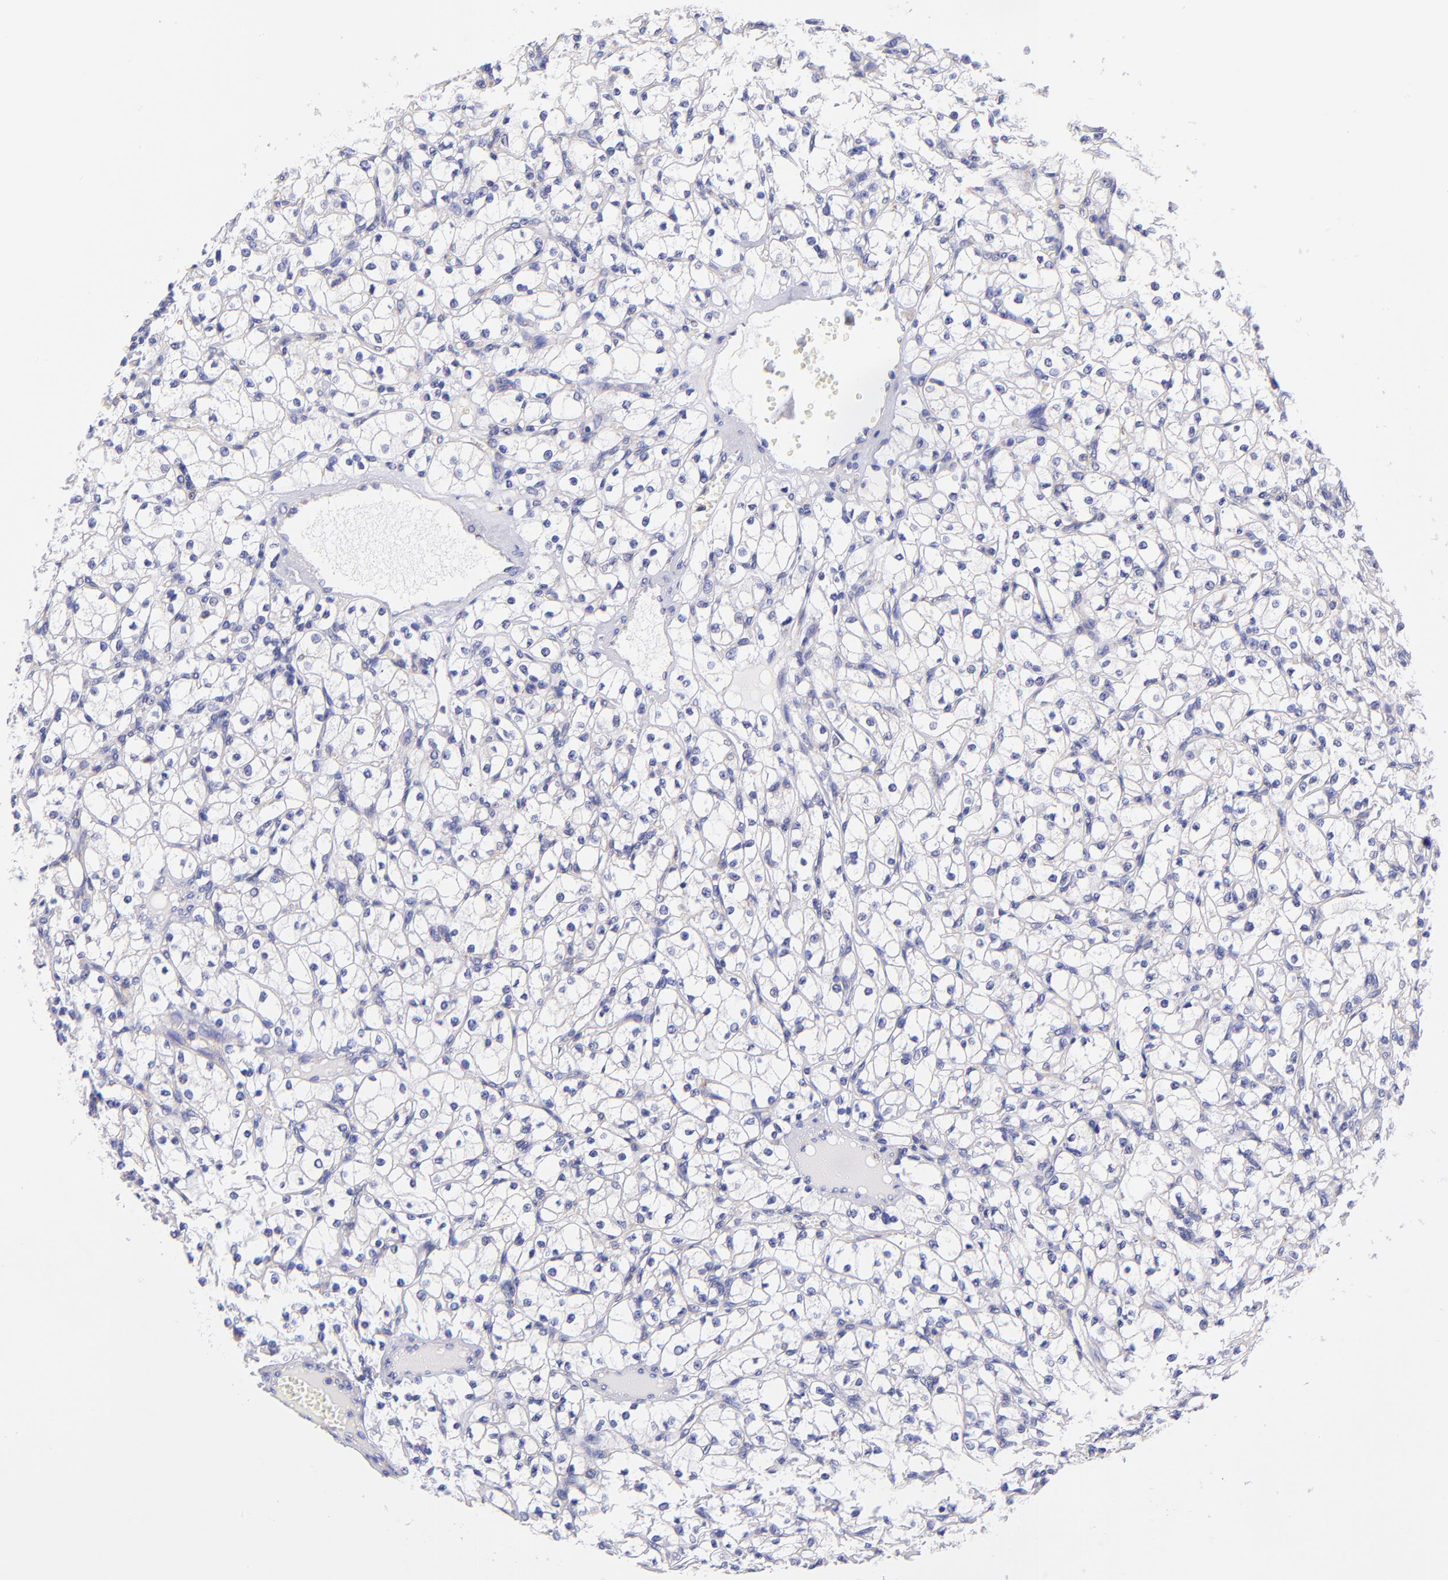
{"staining": {"intensity": "negative", "quantity": "none", "location": "none"}, "tissue": "renal cancer", "cell_type": "Tumor cells", "image_type": "cancer", "snomed": [{"axis": "morphology", "description": "Adenocarcinoma, NOS"}, {"axis": "topography", "description": "Kidney"}], "caption": "This is an immunohistochemistry (IHC) histopathology image of renal cancer. There is no expression in tumor cells.", "gene": "NDUFB7", "patient": {"sex": "male", "age": 61}}